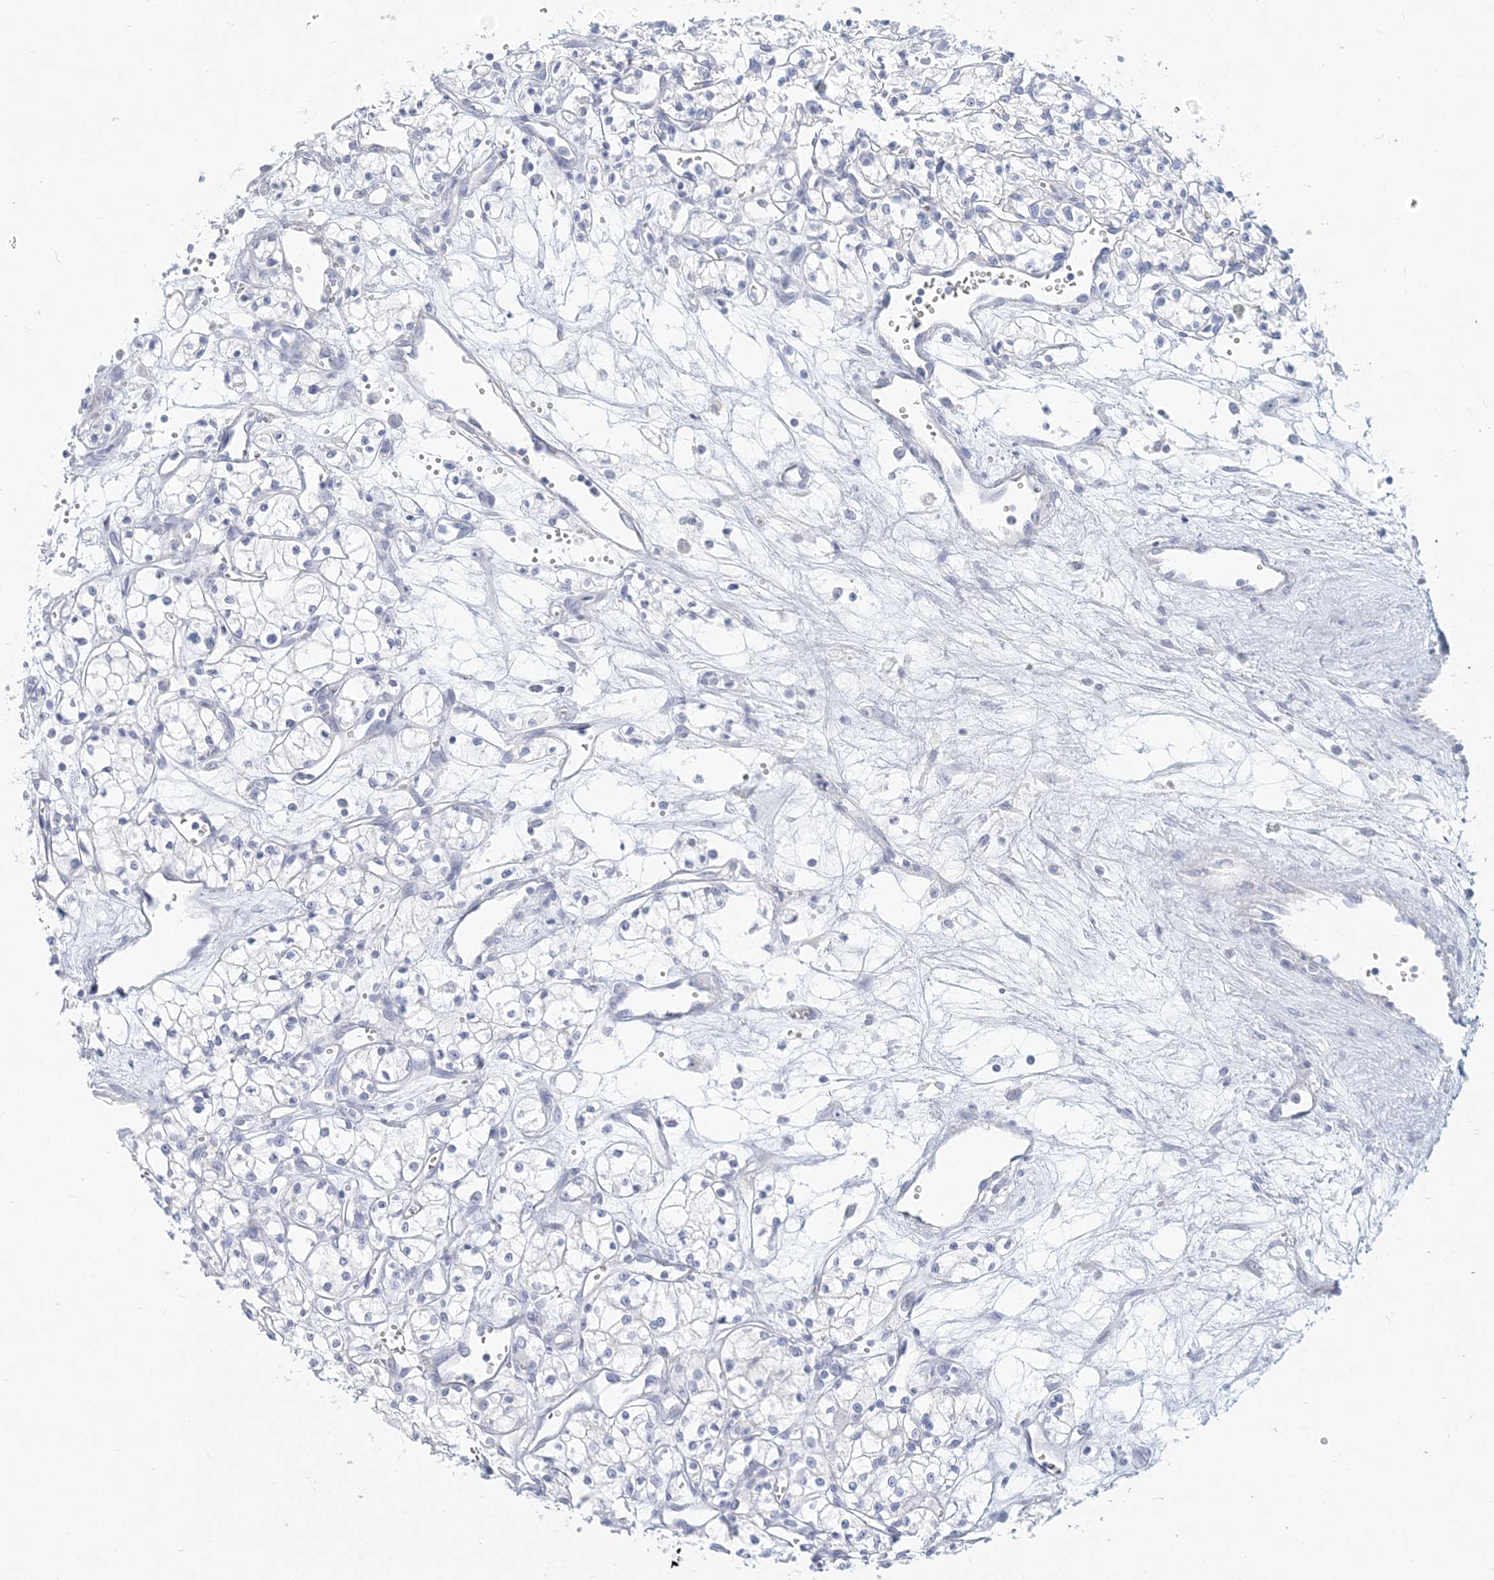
{"staining": {"intensity": "negative", "quantity": "none", "location": "none"}, "tissue": "renal cancer", "cell_type": "Tumor cells", "image_type": "cancer", "snomed": [{"axis": "morphology", "description": "Adenocarcinoma, NOS"}, {"axis": "topography", "description": "Kidney"}], "caption": "A high-resolution micrograph shows immunohistochemistry (IHC) staining of renal cancer (adenocarcinoma), which exhibits no significant positivity in tumor cells. (DAB (3,3'-diaminobenzidine) IHC with hematoxylin counter stain).", "gene": "CSN1S1", "patient": {"sex": "male", "age": 59}}